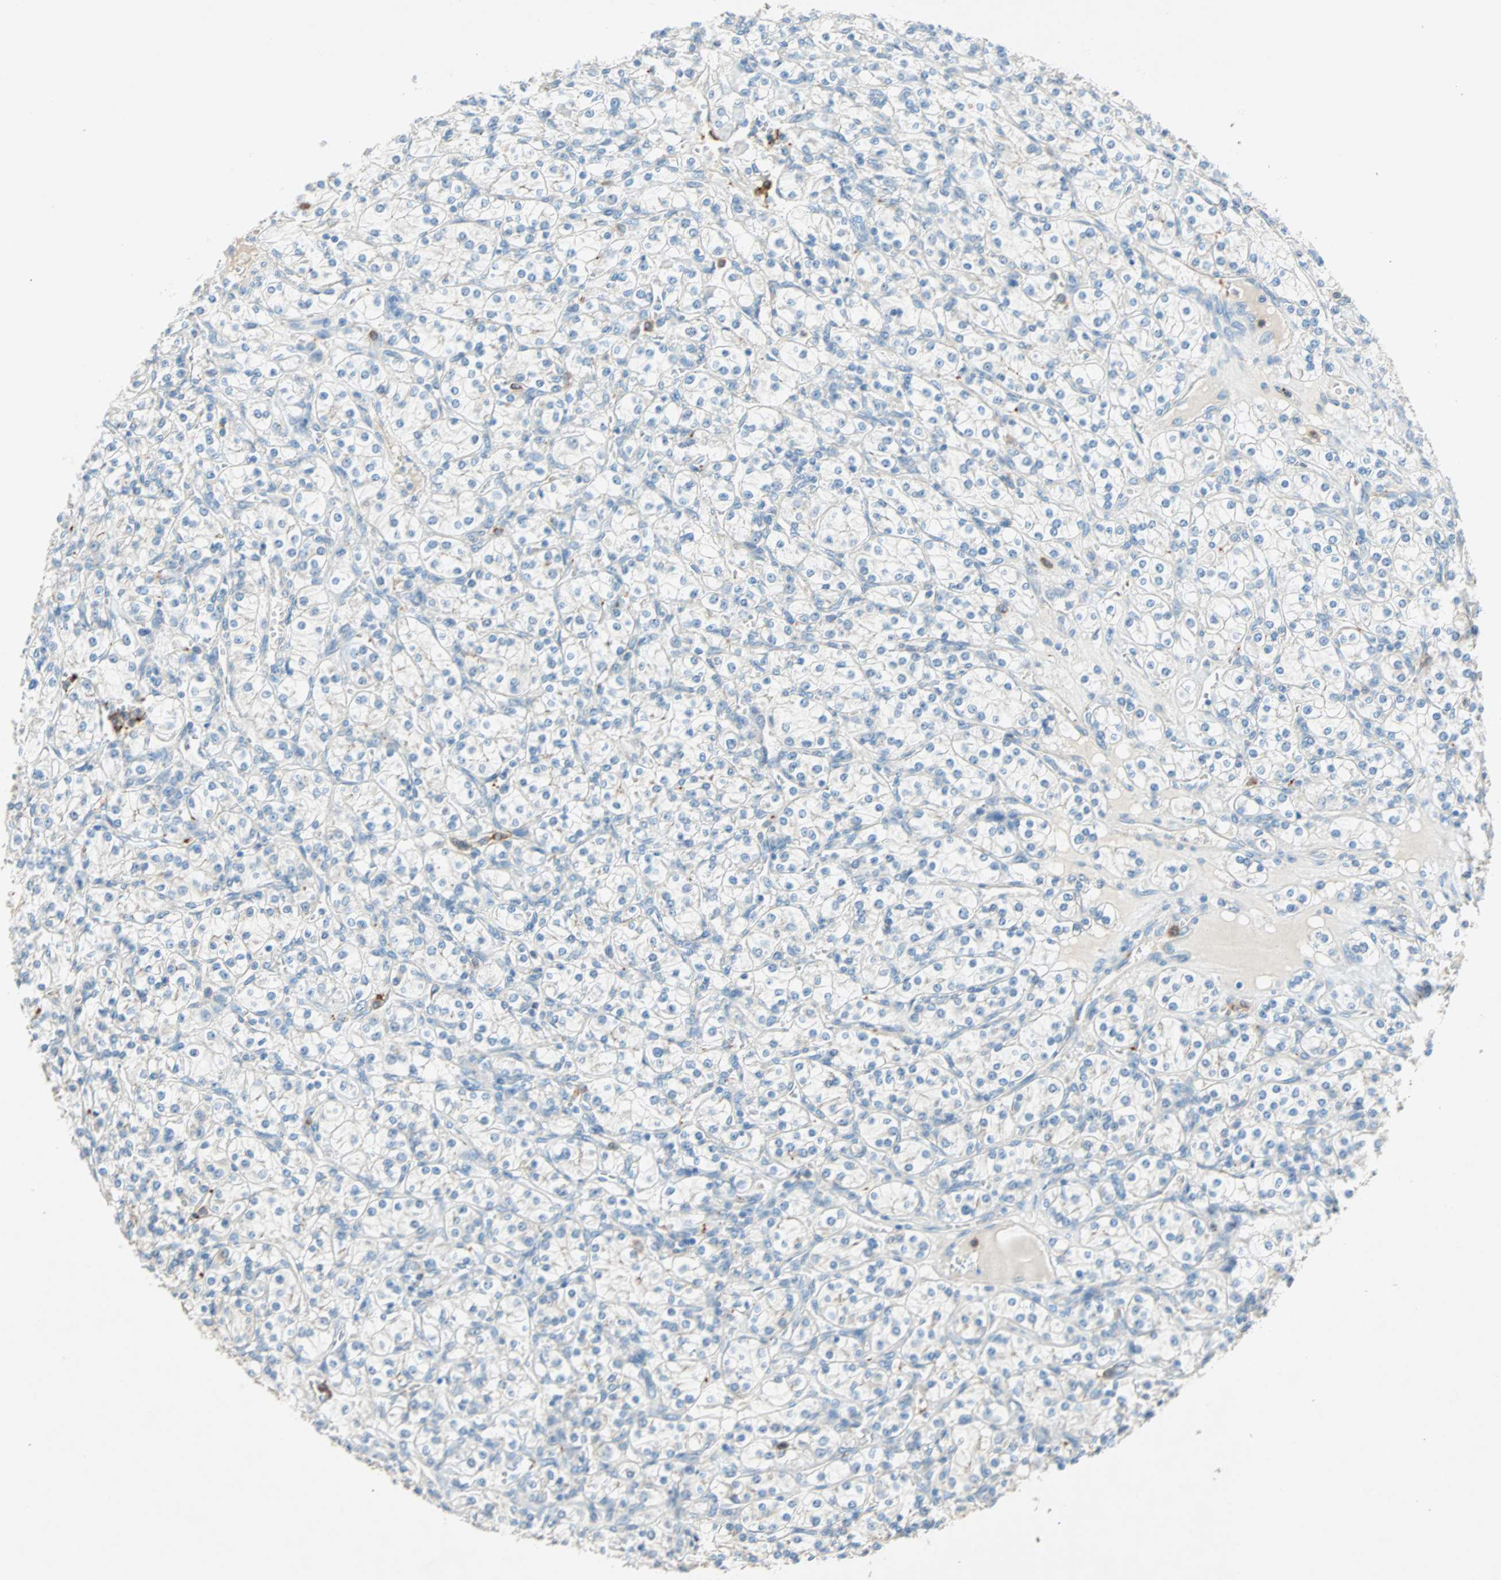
{"staining": {"intensity": "weak", "quantity": "25%-75%", "location": "cytoplasmic/membranous"}, "tissue": "renal cancer", "cell_type": "Tumor cells", "image_type": "cancer", "snomed": [{"axis": "morphology", "description": "Adenocarcinoma, NOS"}, {"axis": "topography", "description": "Kidney"}], "caption": "Immunohistochemical staining of human renal cancer displays low levels of weak cytoplasmic/membranous staining in about 25%-75% of tumor cells.", "gene": "LY6G6F", "patient": {"sex": "male", "age": 77}}